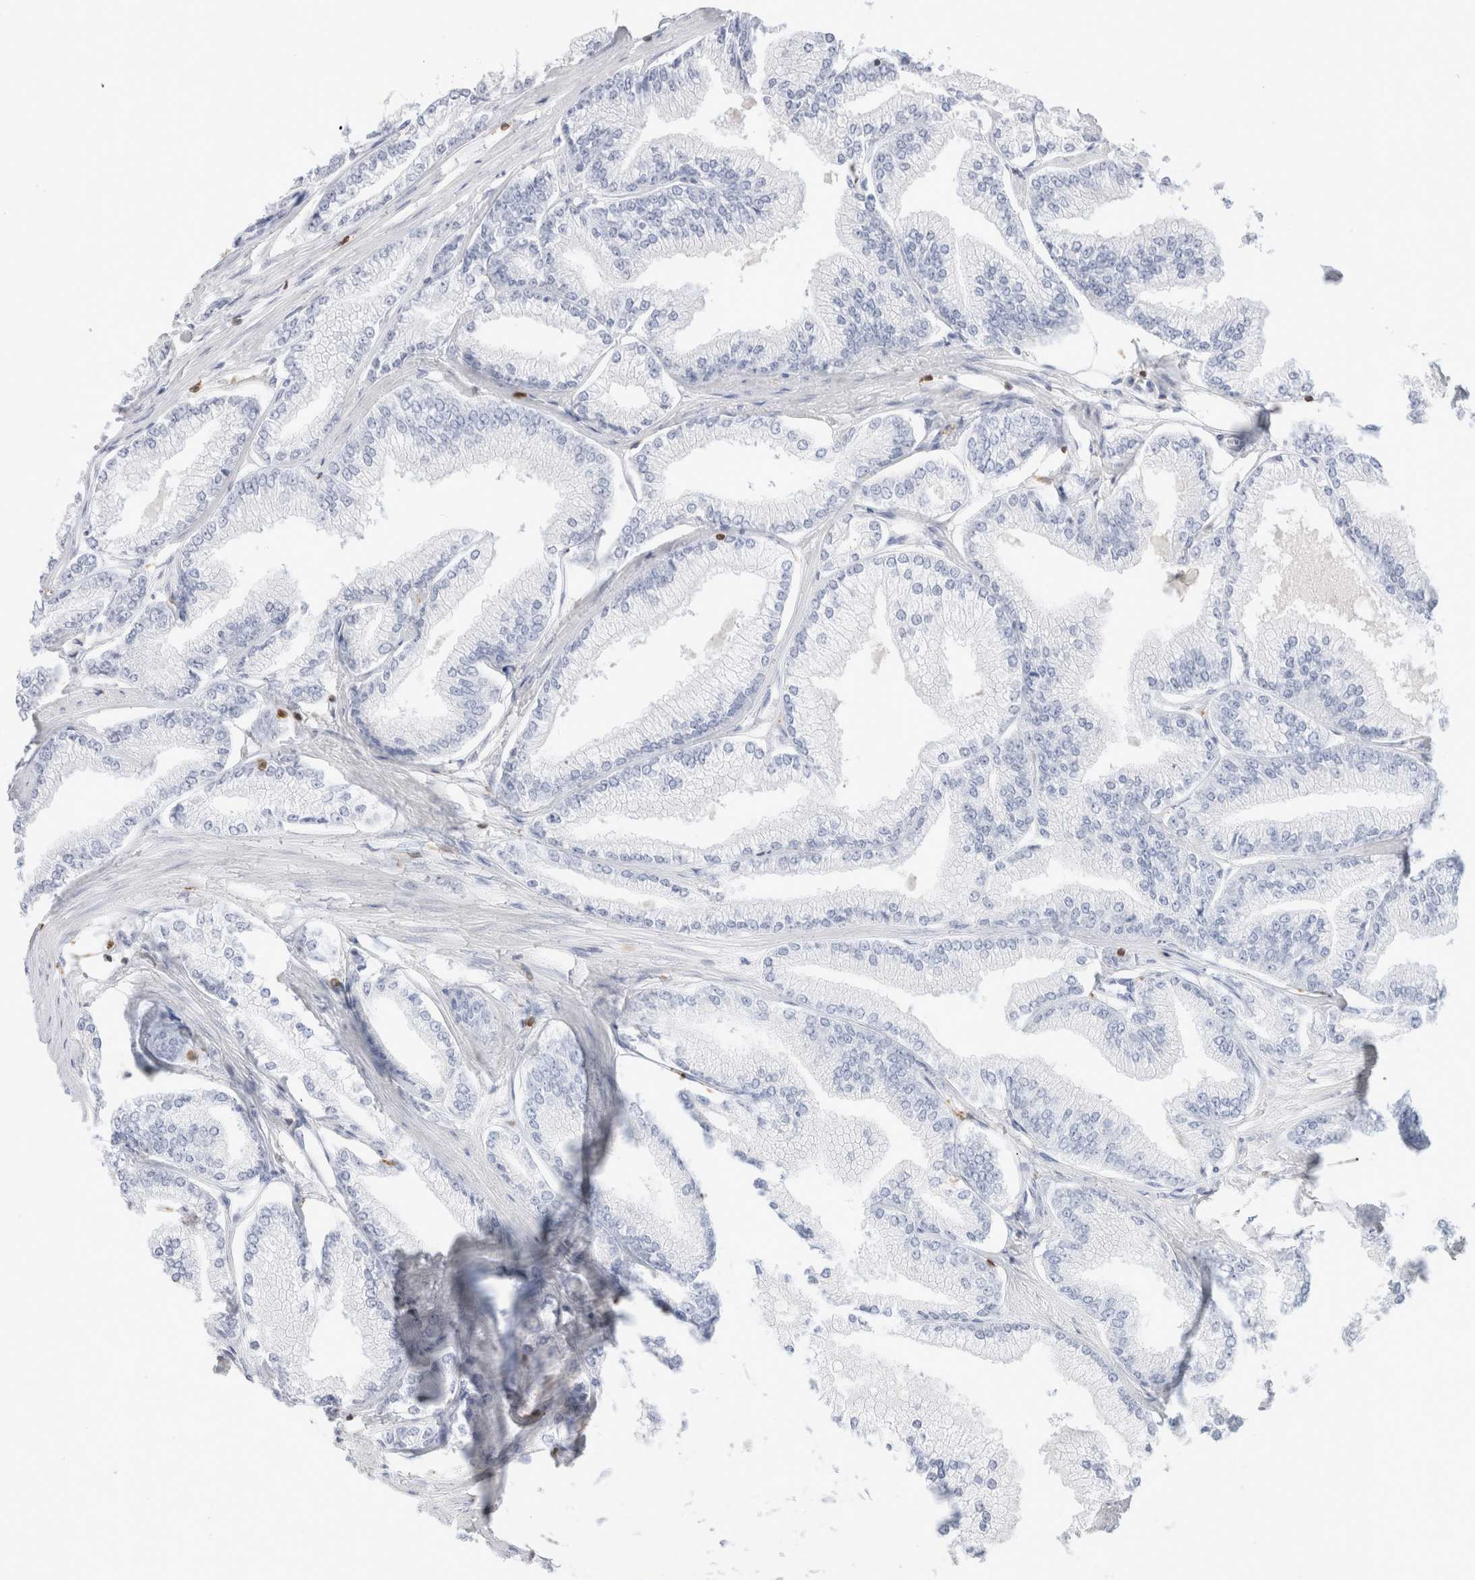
{"staining": {"intensity": "negative", "quantity": "none", "location": "none"}, "tissue": "prostate cancer", "cell_type": "Tumor cells", "image_type": "cancer", "snomed": [{"axis": "morphology", "description": "Adenocarcinoma, Low grade"}, {"axis": "topography", "description": "Prostate"}], "caption": "Tumor cells show no significant expression in prostate cancer.", "gene": "ALOX5AP", "patient": {"sex": "male", "age": 52}}